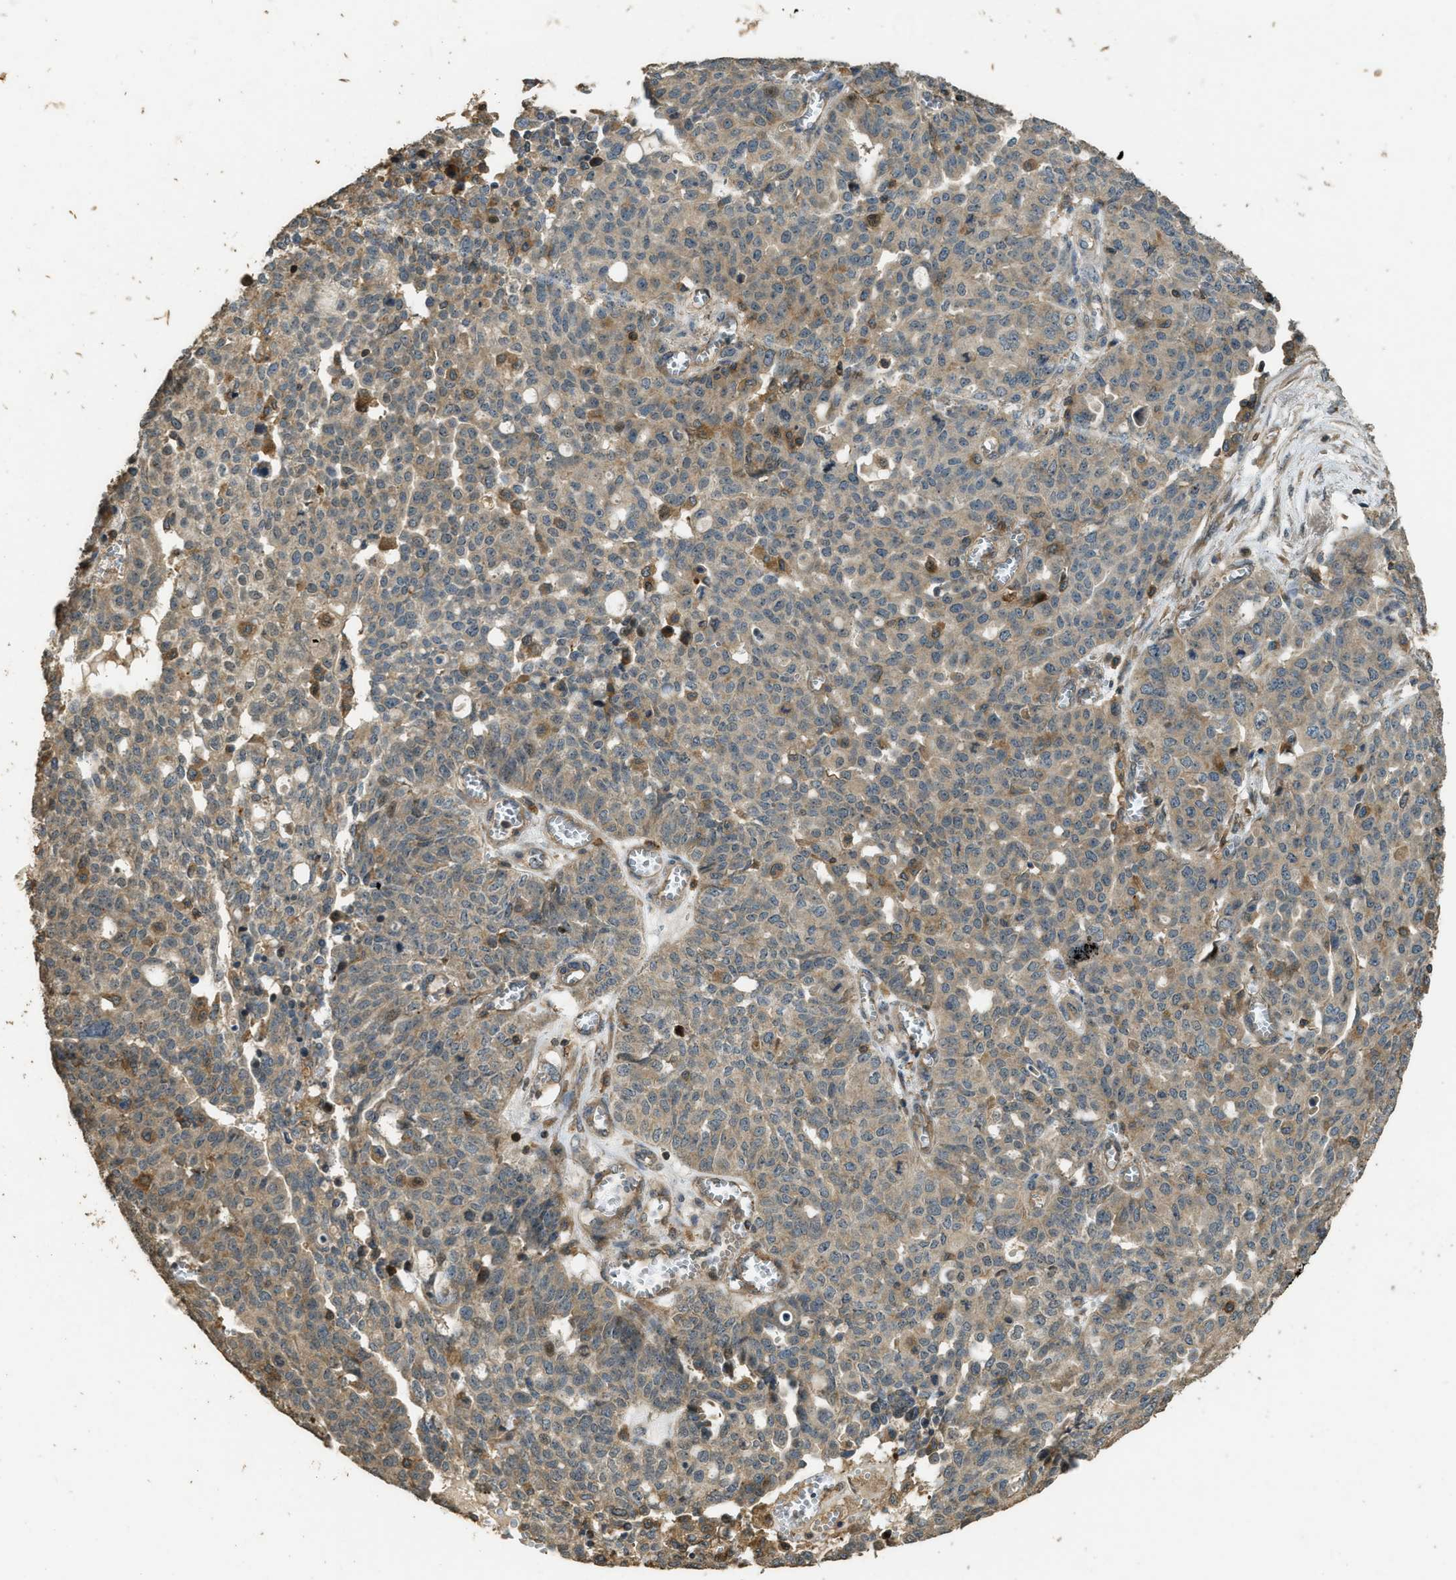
{"staining": {"intensity": "weak", "quantity": ">75%", "location": "cytoplasmic/membranous"}, "tissue": "ovarian cancer", "cell_type": "Tumor cells", "image_type": "cancer", "snomed": [{"axis": "morphology", "description": "Cystadenocarcinoma, serous, NOS"}, {"axis": "topography", "description": "Ovary"}], "caption": "Protein staining reveals weak cytoplasmic/membranous staining in about >75% of tumor cells in serous cystadenocarcinoma (ovarian).", "gene": "PPP6R3", "patient": {"sex": "female", "age": 56}}